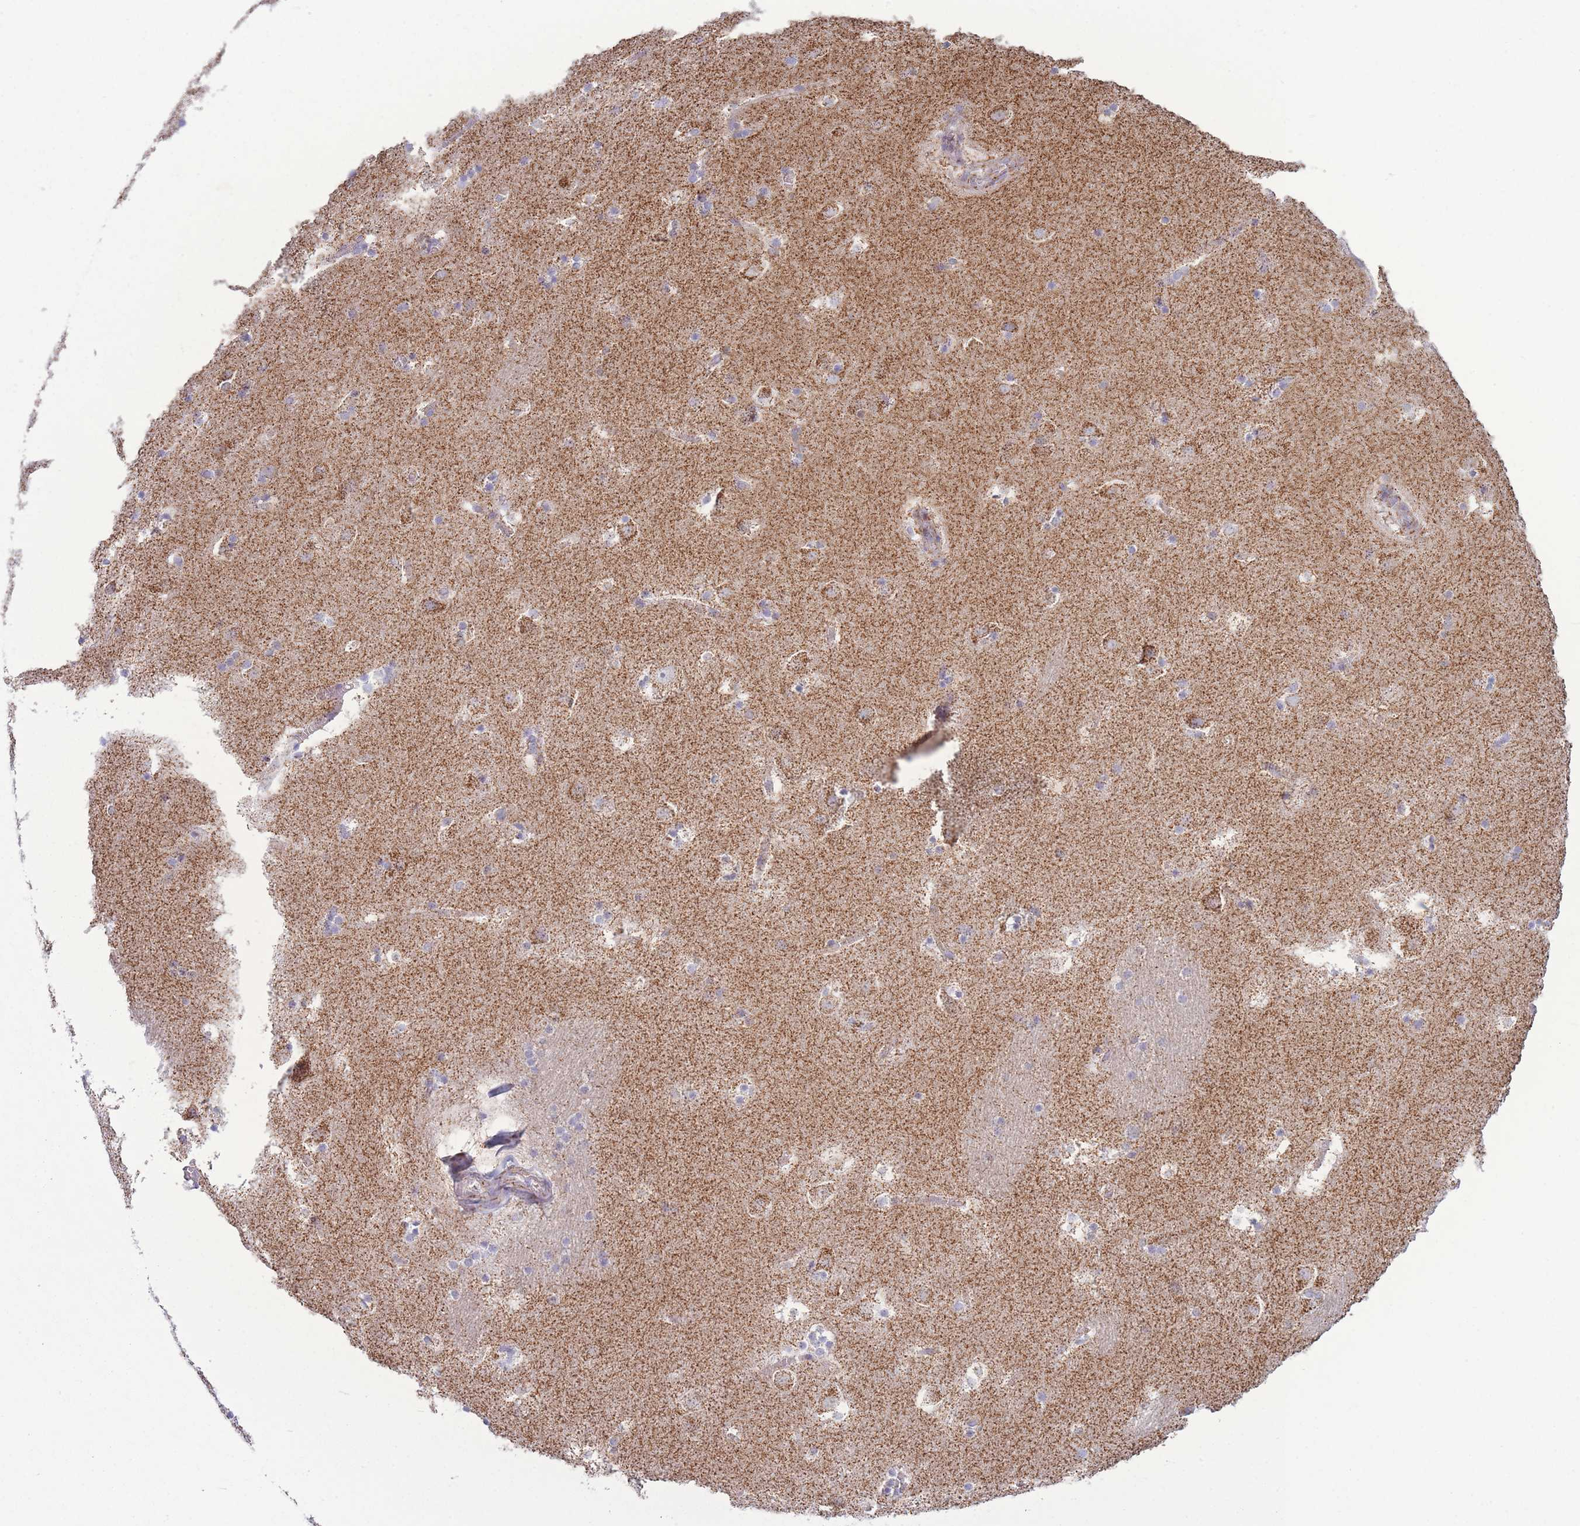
{"staining": {"intensity": "negative", "quantity": "none", "location": "none"}, "tissue": "caudate", "cell_type": "Glial cells", "image_type": "normal", "snomed": [{"axis": "morphology", "description": "Normal tissue, NOS"}, {"axis": "topography", "description": "Lateral ventricle wall"}], "caption": "Protein analysis of normal caudate displays no significant staining in glial cells. (Stains: DAB (3,3'-diaminobenzidine) IHC with hematoxylin counter stain, Microscopy: brightfield microscopy at high magnification).", "gene": "PDHA1", "patient": {"sex": "male", "age": 45}}